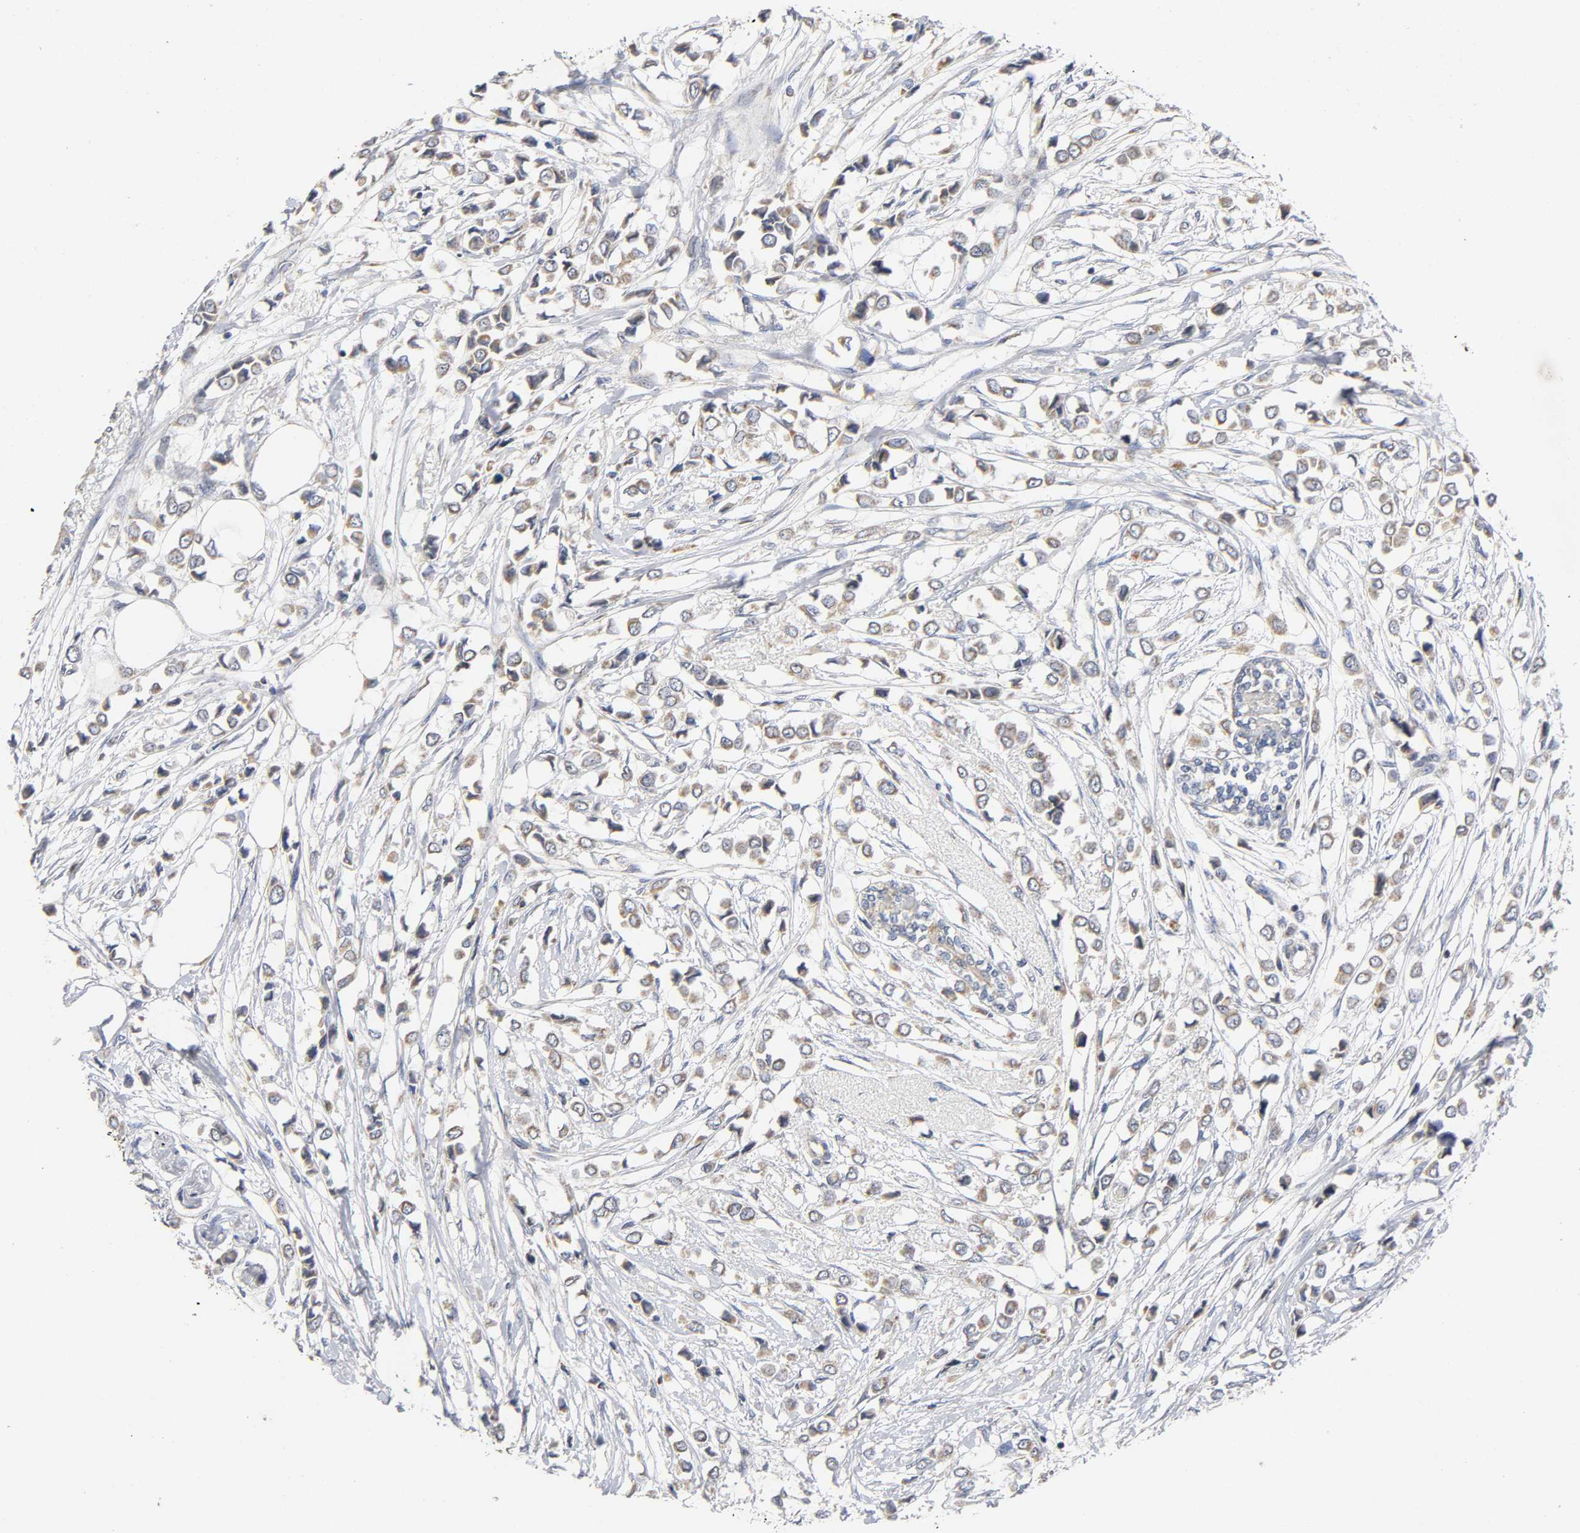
{"staining": {"intensity": "moderate", "quantity": ">75%", "location": "cytoplasmic/membranous"}, "tissue": "breast cancer", "cell_type": "Tumor cells", "image_type": "cancer", "snomed": [{"axis": "morphology", "description": "Lobular carcinoma"}, {"axis": "topography", "description": "Breast"}], "caption": "A brown stain labels moderate cytoplasmic/membranous staining of a protein in breast lobular carcinoma tumor cells.", "gene": "SYT16", "patient": {"sex": "female", "age": 51}}